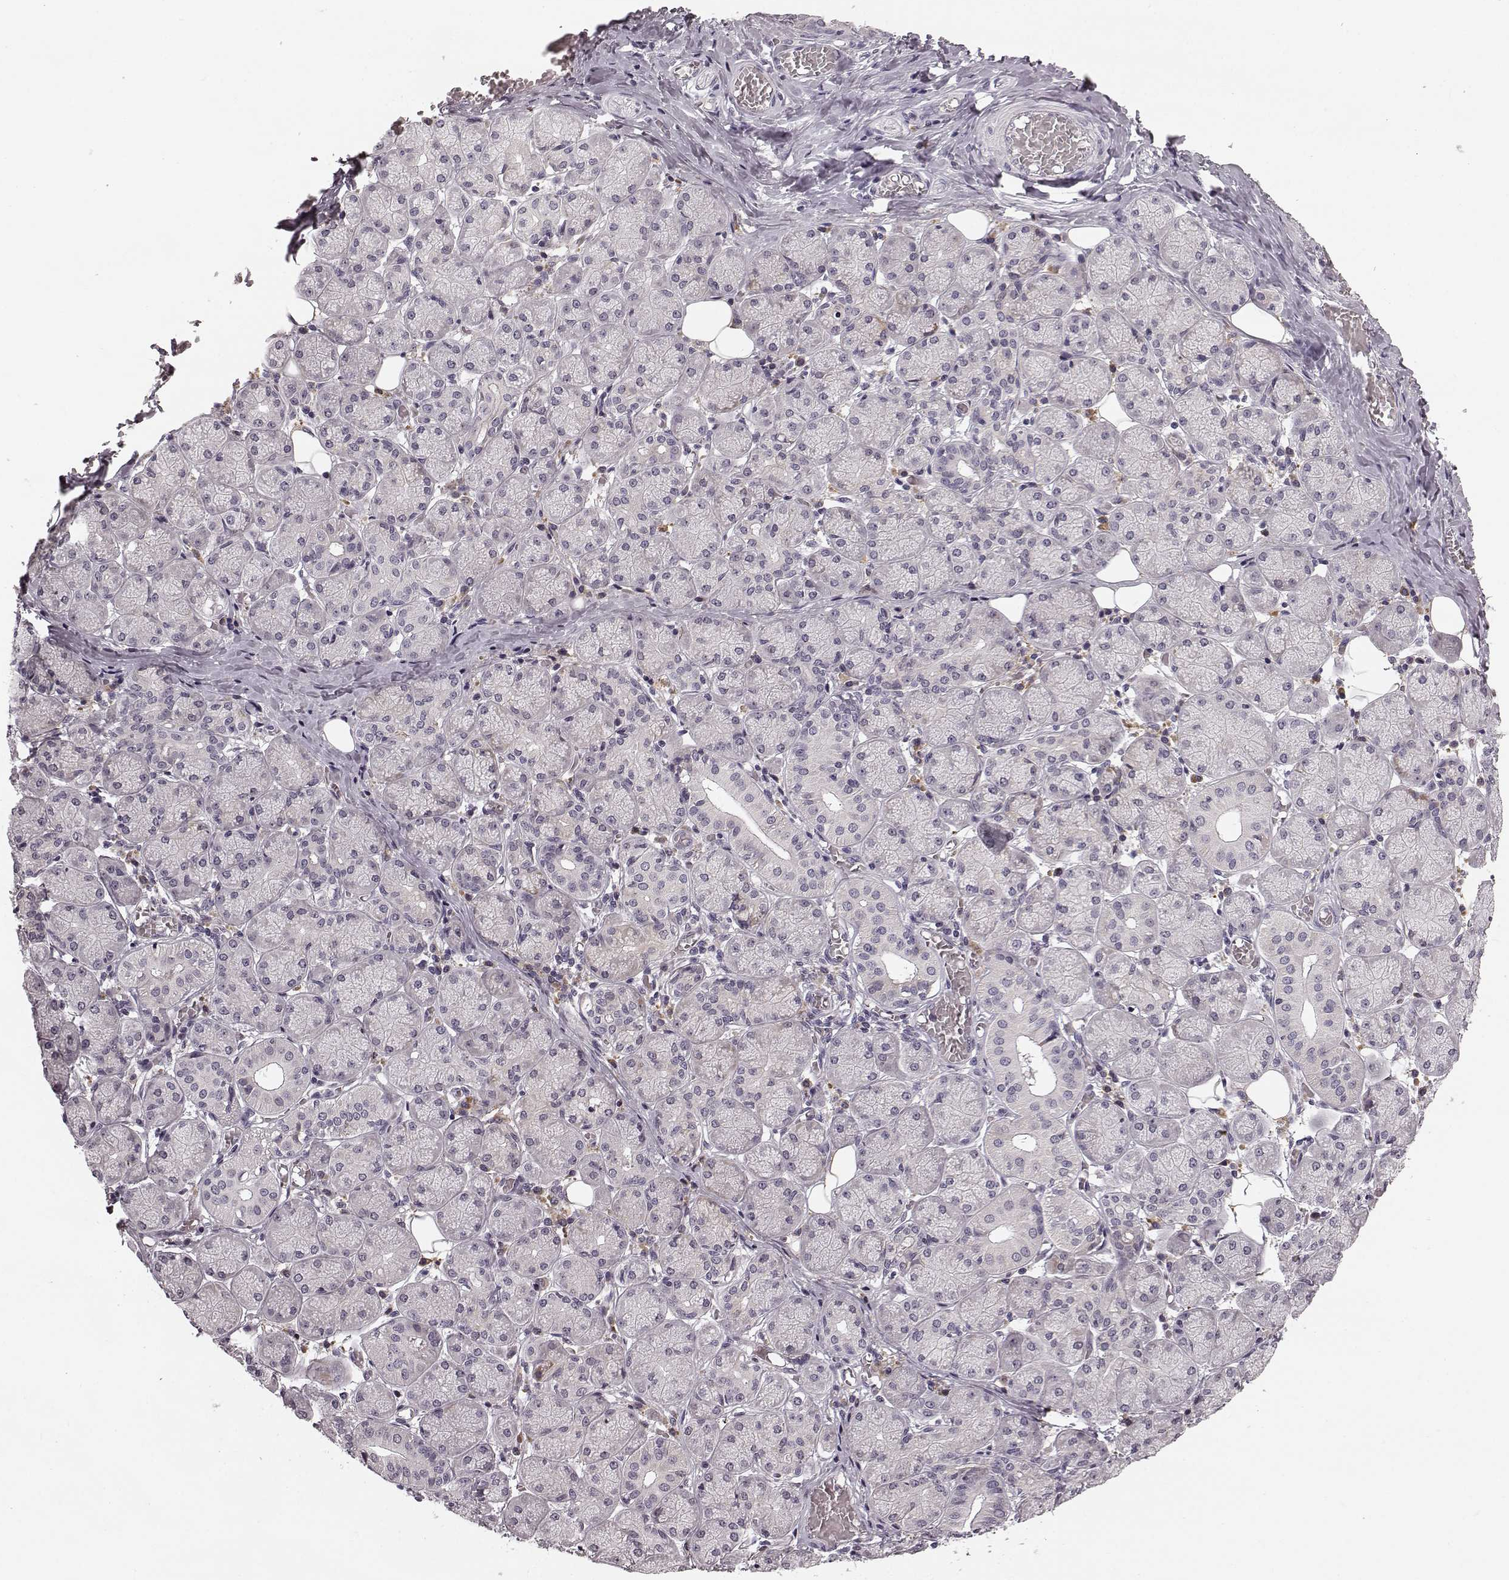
{"staining": {"intensity": "negative", "quantity": "none", "location": "none"}, "tissue": "salivary gland", "cell_type": "Glandular cells", "image_type": "normal", "snomed": [{"axis": "morphology", "description": "Normal tissue, NOS"}, {"axis": "topography", "description": "Salivary gland"}, {"axis": "topography", "description": "Peripheral nerve tissue"}], "caption": "Immunohistochemistry (IHC) photomicrograph of benign human salivary gland stained for a protein (brown), which reveals no expression in glandular cells.", "gene": "FAM234B", "patient": {"sex": "female", "age": 24}}